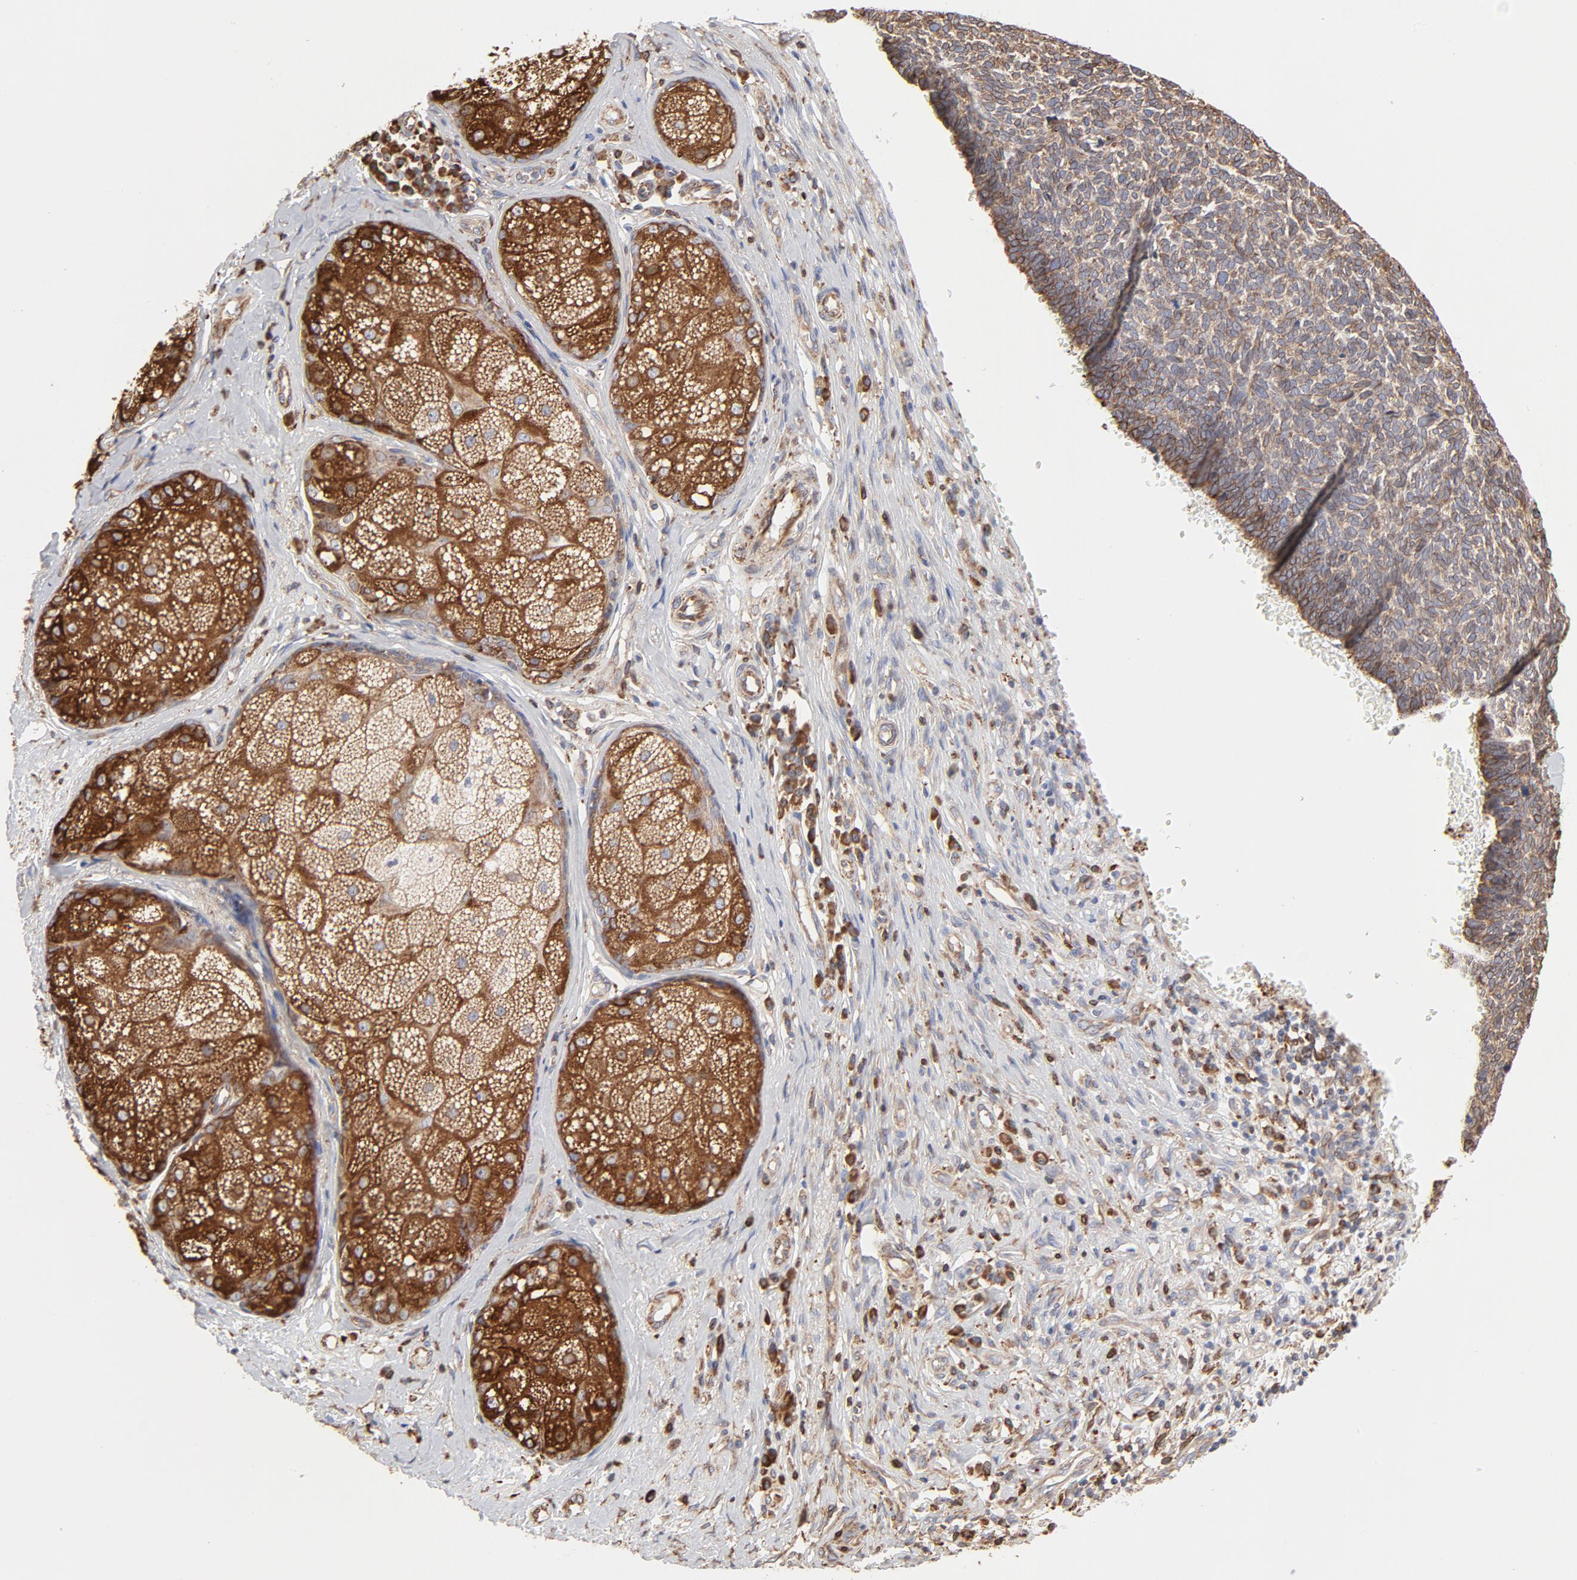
{"staining": {"intensity": "moderate", "quantity": ">75%", "location": "cytoplasmic/membranous"}, "tissue": "skin cancer", "cell_type": "Tumor cells", "image_type": "cancer", "snomed": [{"axis": "morphology", "description": "Basal cell carcinoma"}, {"axis": "topography", "description": "Skin"}], "caption": "Skin cancer tissue reveals moderate cytoplasmic/membranous staining in about >75% of tumor cells, visualized by immunohistochemistry.", "gene": "CANX", "patient": {"sex": "male", "age": 87}}